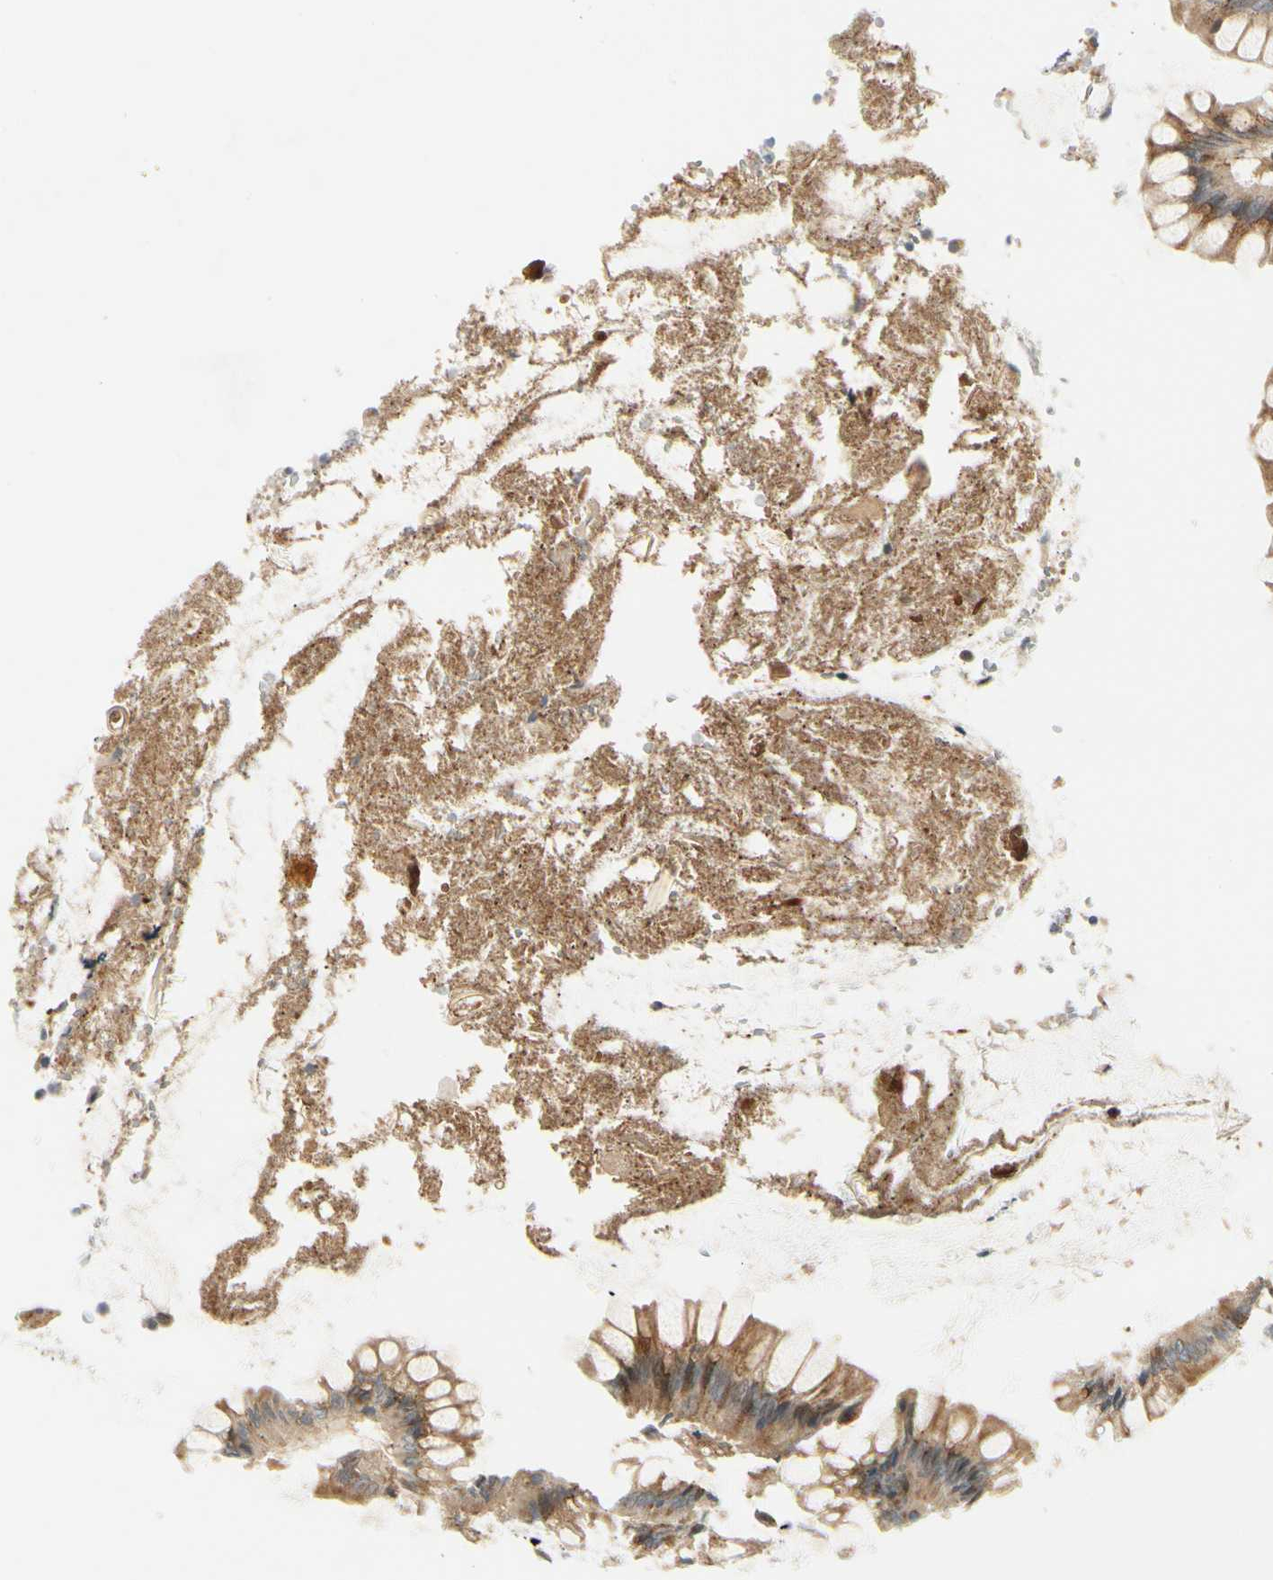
{"staining": {"intensity": "negative", "quantity": "none", "location": "none"}, "tissue": "colon", "cell_type": "Endothelial cells", "image_type": "normal", "snomed": [{"axis": "morphology", "description": "Normal tissue, NOS"}, {"axis": "topography", "description": "Colon"}], "caption": "Immunohistochemistry histopathology image of unremarkable colon: human colon stained with DAB (3,3'-diaminobenzidine) exhibits no significant protein positivity in endothelial cells.", "gene": "MANSC1", "patient": {"sex": "female", "age": 46}}